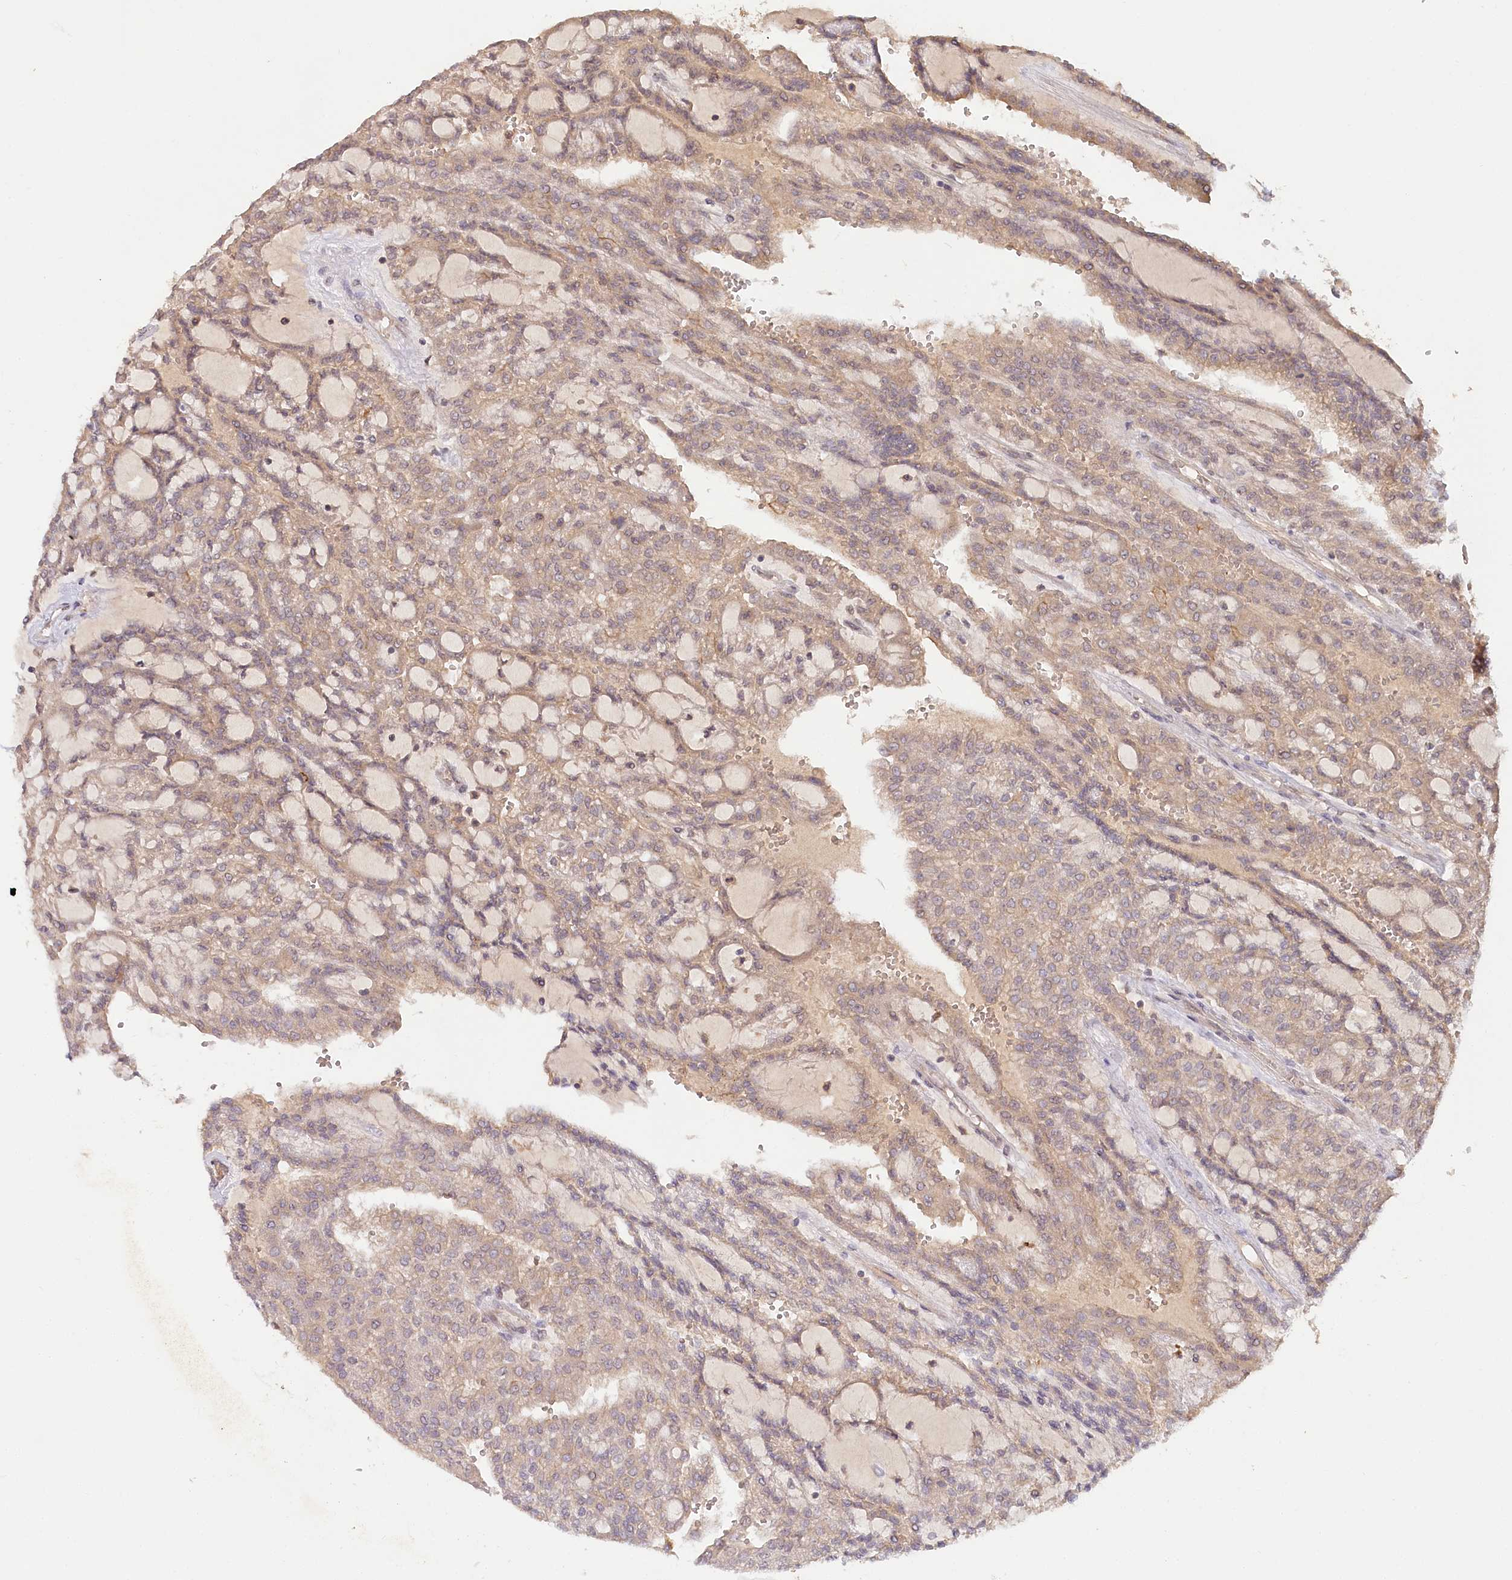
{"staining": {"intensity": "weak", "quantity": "25%-75%", "location": "cytoplasmic/membranous"}, "tissue": "renal cancer", "cell_type": "Tumor cells", "image_type": "cancer", "snomed": [{"axis": "morphology", "description": "Adenocarcinoma, NOS"}, {"axis": "topography", "description": "Kidney"}], "caption": "Immunohistochemistry (IHC) (DAB (3,3'-diaminobenzidine)) staining of human renal adenocarcinoma shows weak cytoplasmic/membranous protein expression in about 25%-75% of tumor cells.", "gene": "IRAK1BP1", "patient": {"sex": "male", "age": 63}}